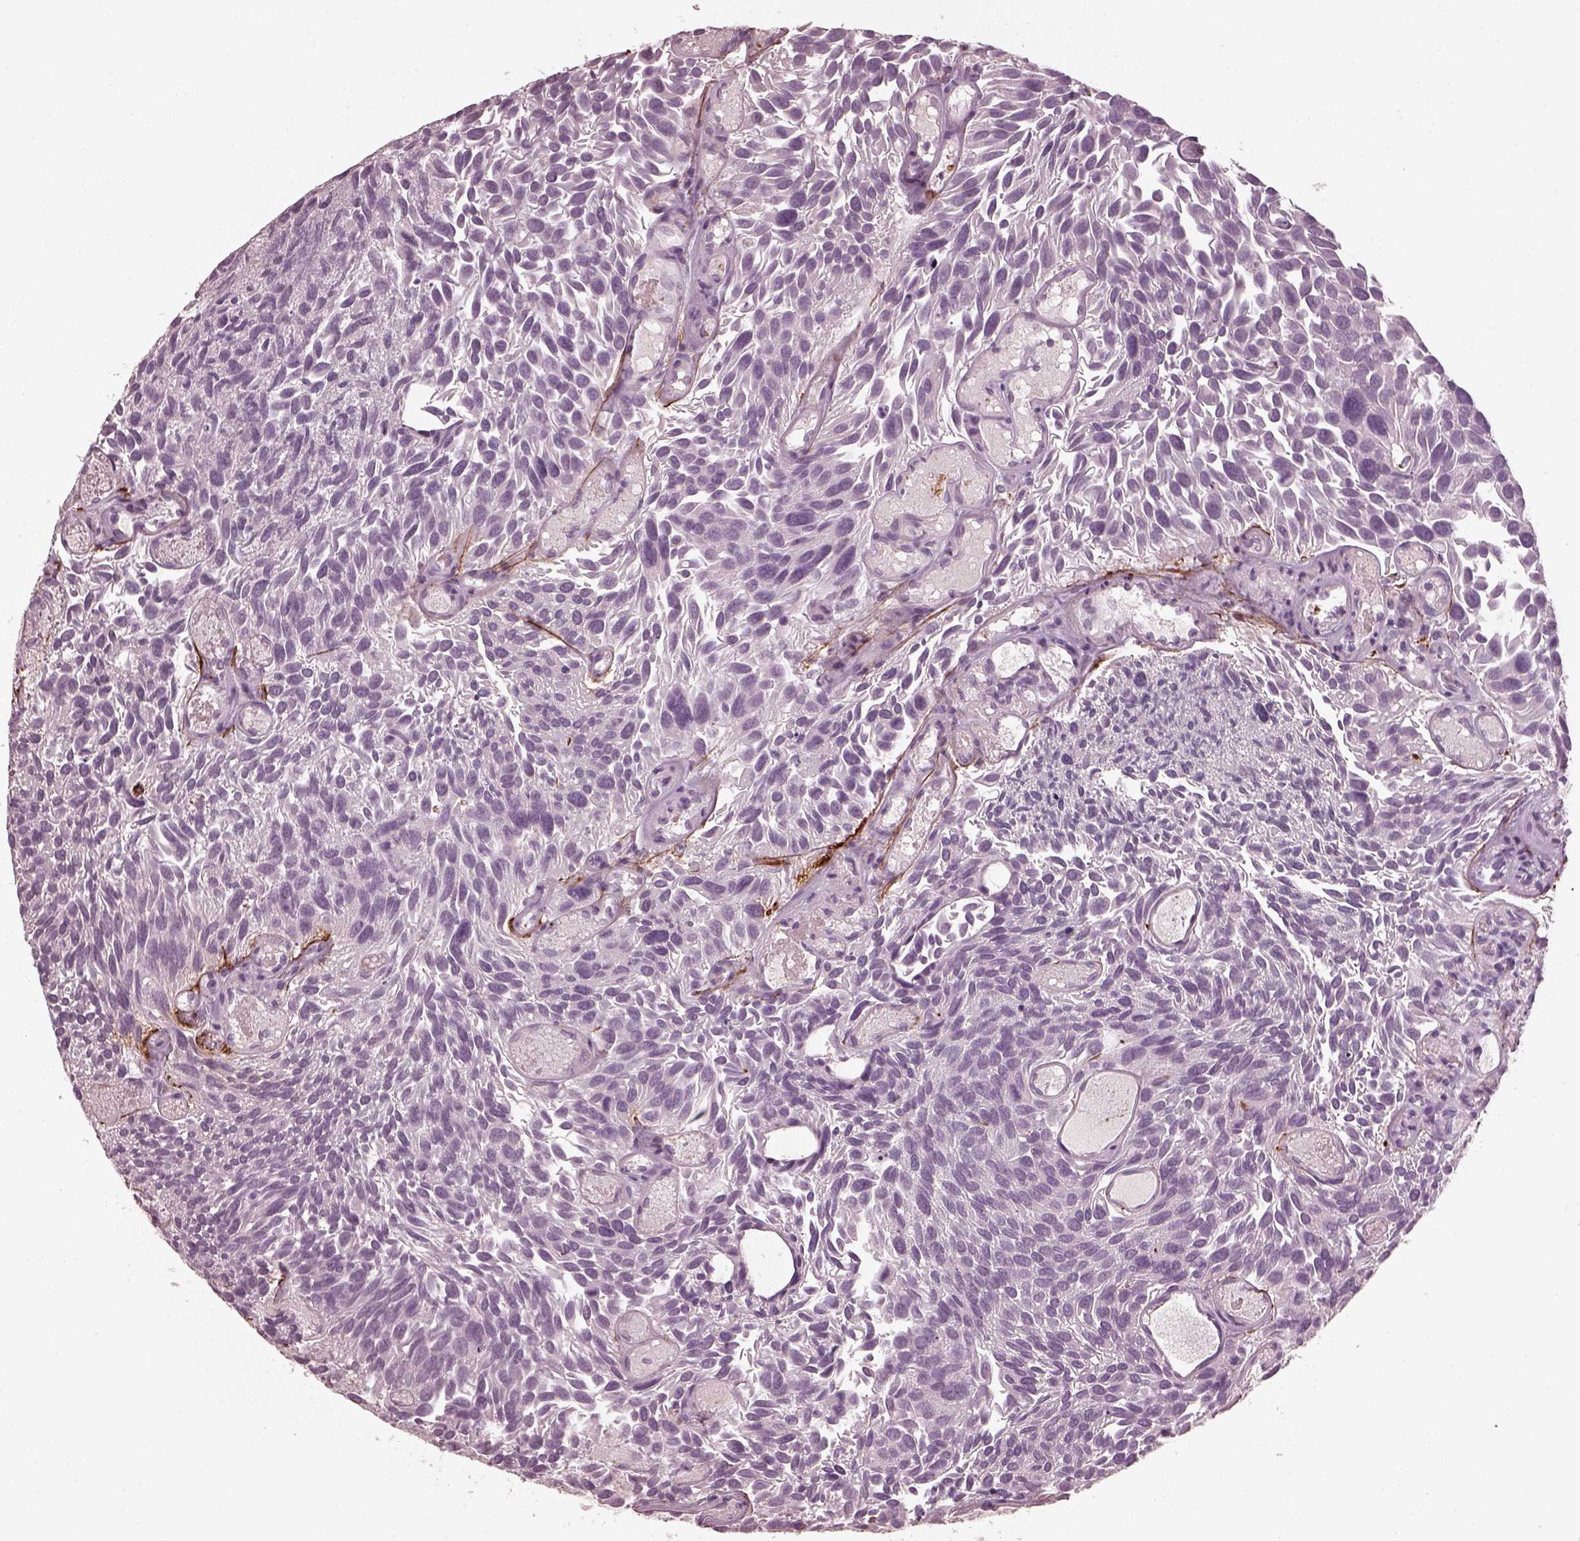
{"staining": {"intensity": "negative", "quantity": "none", "location": "none"}, "tissue": "urothelial cancer", "cell_type": "Tumor cells", "image_type": "cancer", "snomed": [{"axis": "morphology", "description": "Urothelial carcinoma, Low grade"}, {"axis": "topography", "description": "Urinary bladder"}], "caption": "This micrograph is of urothelial cancer stained with immunohistochemistry to label a protein in brown with the nuclei are counter-stained blue. There is no expression in tumor cells.", "gene": "EFEMP1", "patient": {"sex": "female", "age": 69}}